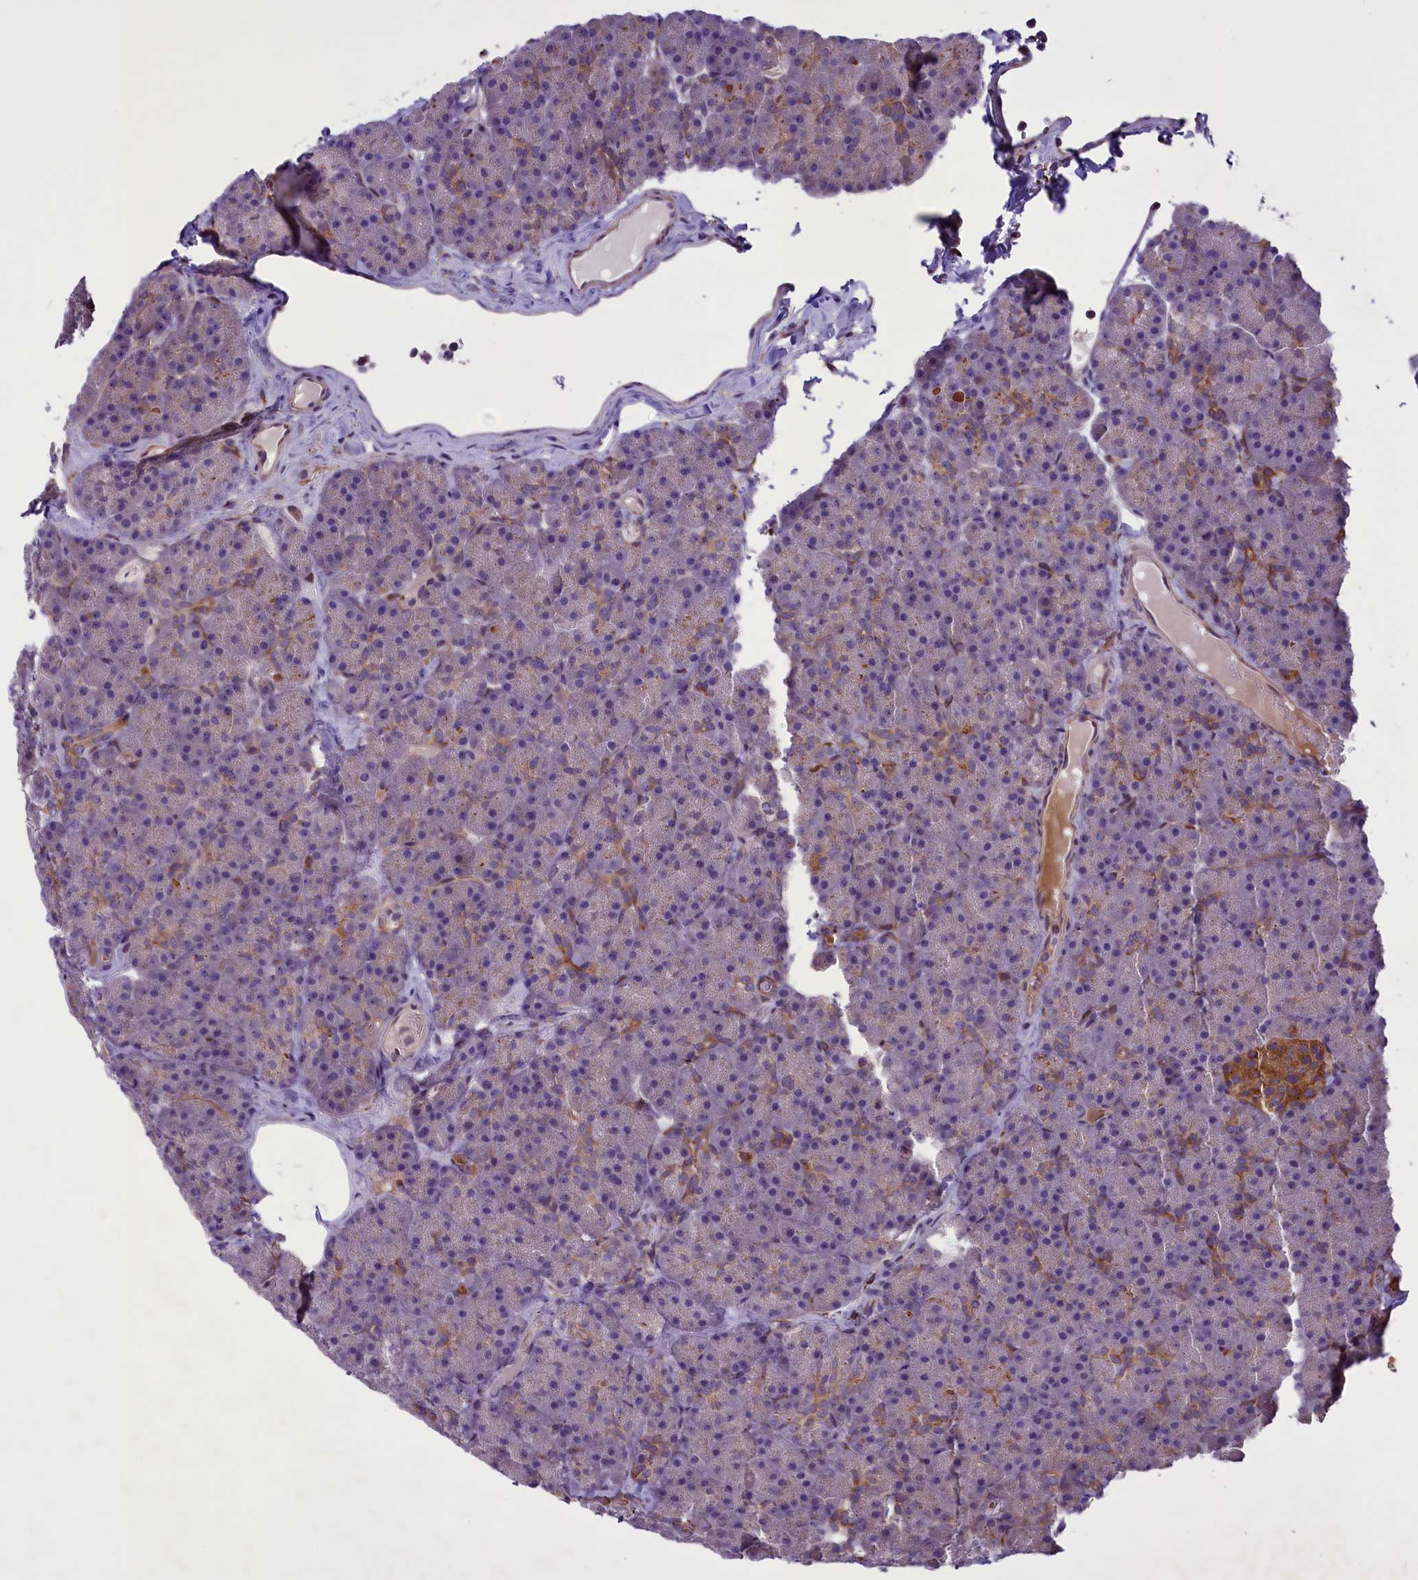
{"staining": {"intensity": "weak", "quantity": "25%-75%", "location": "cytoplasmic/membranous"}, "tissue": "pancreas", "cell_type": "Exocrine glandular cells", "image_type": "normal", "snomed": [{"axis": "morphology", "description": "Normal tissue, NOS"}, {"axis": "topography", "description": "Pancreas"}], "caption": "Immunohistochemical staining of benign pancreas shows 25%-75% levels of weak cytoplasmic/membranous protein staining in approximately 25%-75% of exocrine glandular cells. (DAB IHC with brightfield microscopy, high magnification).", "gene": "MIEF2", "patient": {"sex": "male", "age": 36}}